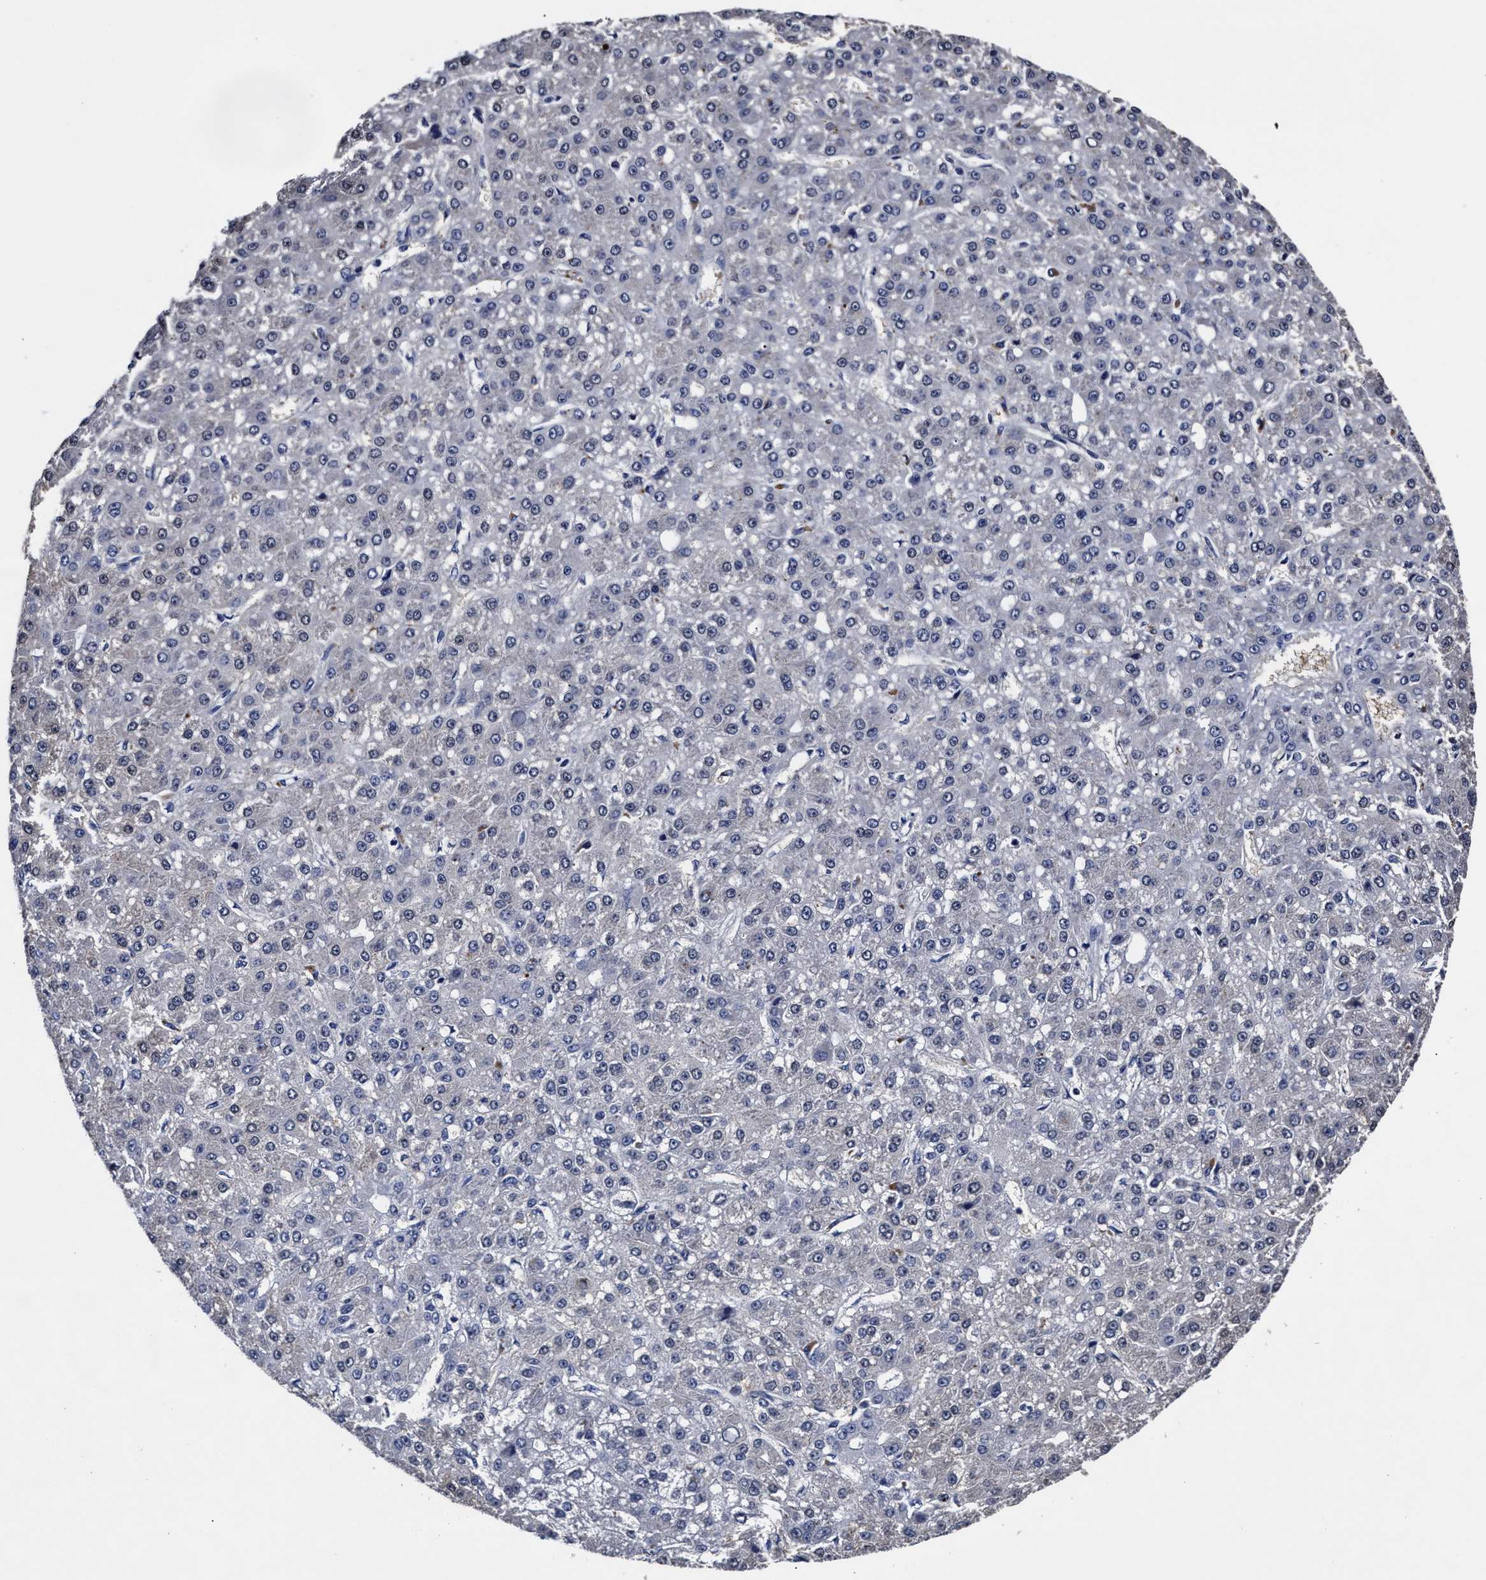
{"staining": {"intensity": "negative", "quantity": "none", "location": "none"}, "tissue": "liver cancer", "cell_type": "Tumor cells", "image_type": "cancer", "snomed": [{"axis": "morphology", "description": "Carcinoma, Hepatocellular, NOS"}, {"axis": "topography", "description": "Liver"}], "caption": "This is an immunohistochemistry image of hepatocellular carcinoma (liver). There is no staining in tumor cells.", "gene": "OLFML2A", "patient": {"sex": "male", "age": 67}}